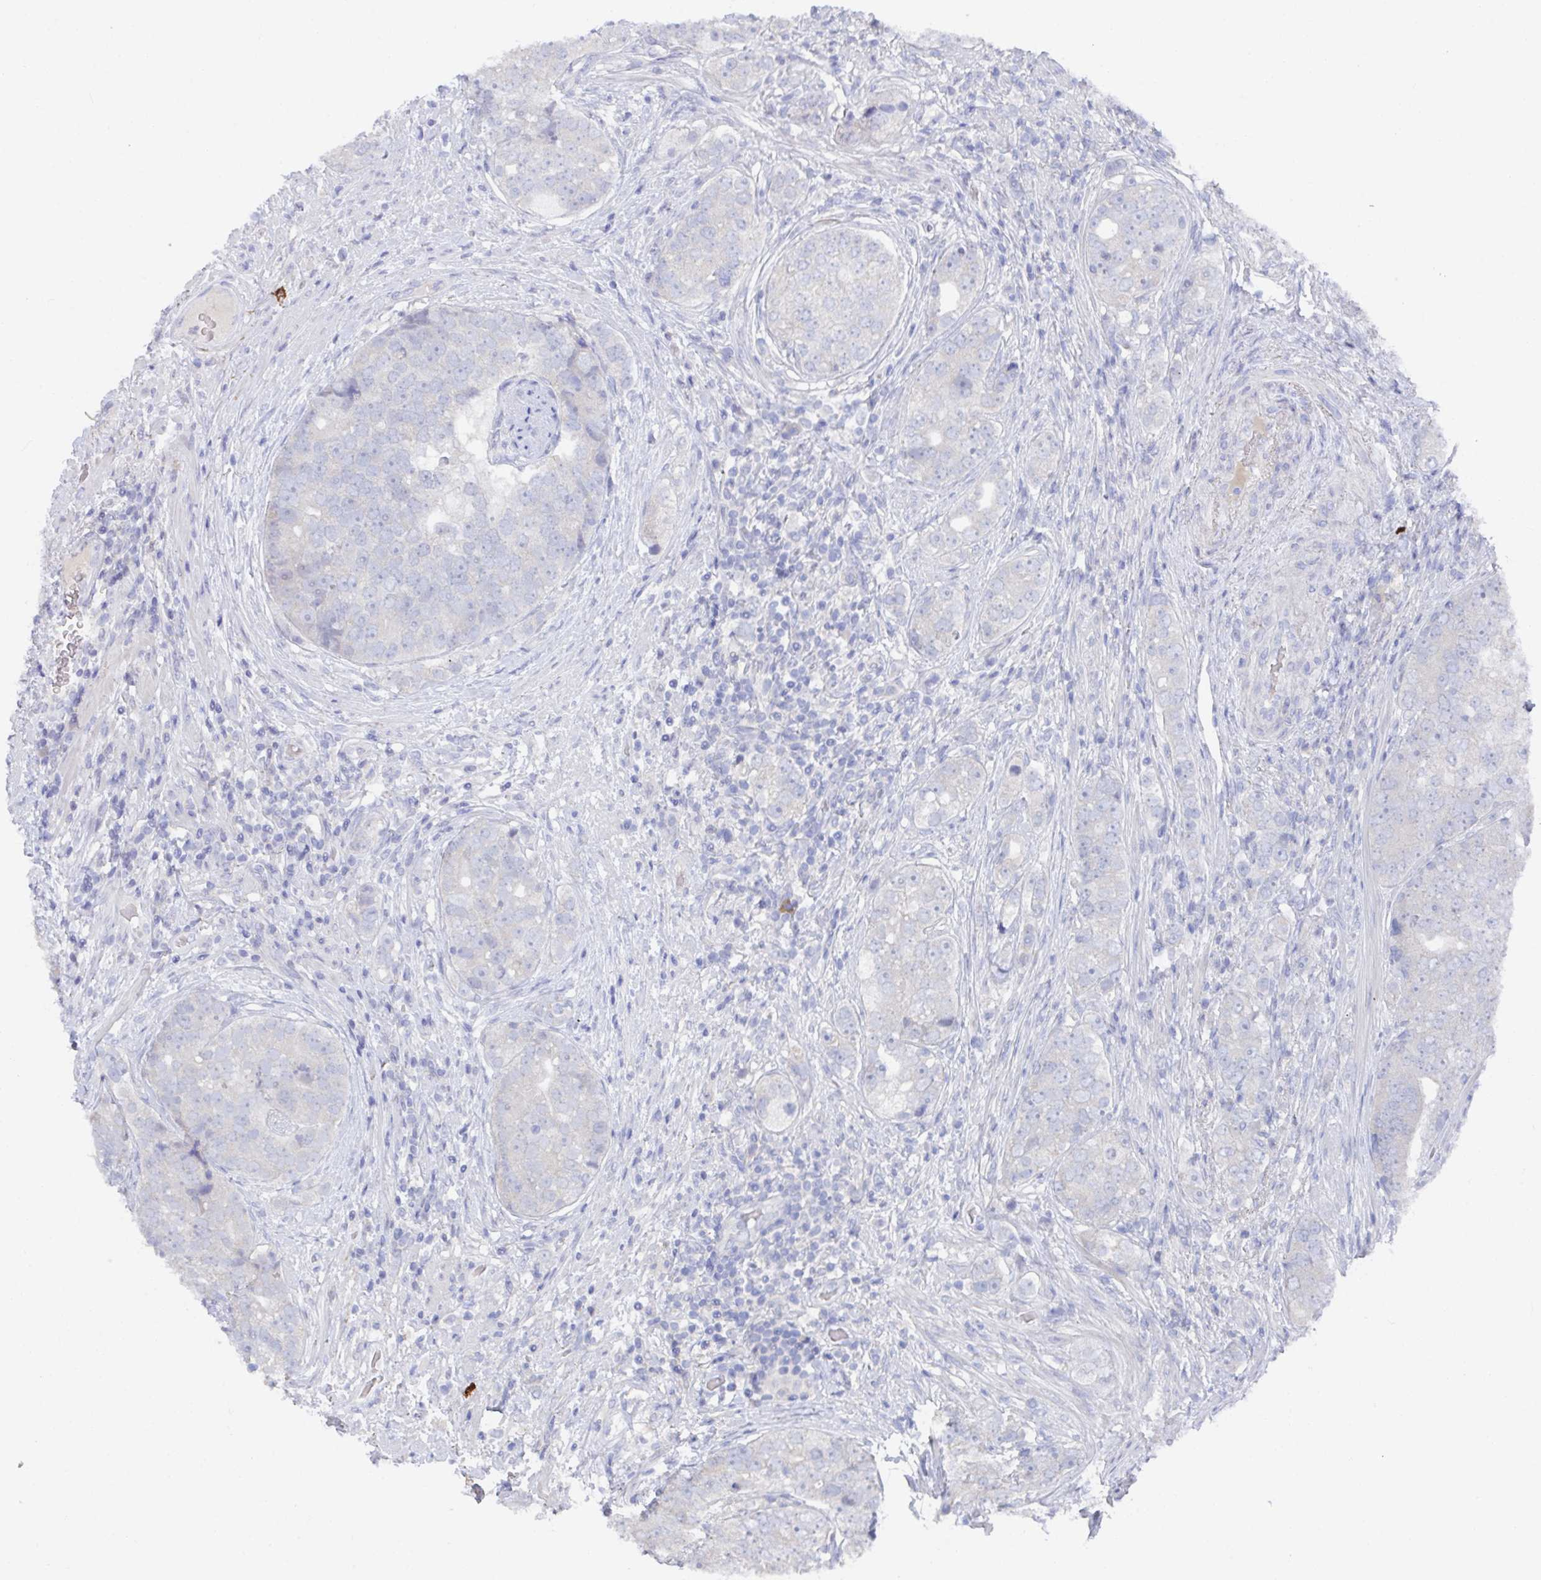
{"staining": {"intensity": "negative", "quantity": "none", "location": "none"}, "tissue": "prostate cancer", "cell_type": "Tumor cells", "image_type": "cancer", "snomed": [{"axis": "morphology", "description": "Adenocarcinoma, High grade"}, {"axis": "topography", "description": "Prostate"}], "caption": "An immunohistochemistry (IHC) histopathology image of prostate cancer is shown. There is no staining in tumor cells of prostate cancer.", "gene": "KCNK5", "patient": {"sex": "male", "age": 60}}